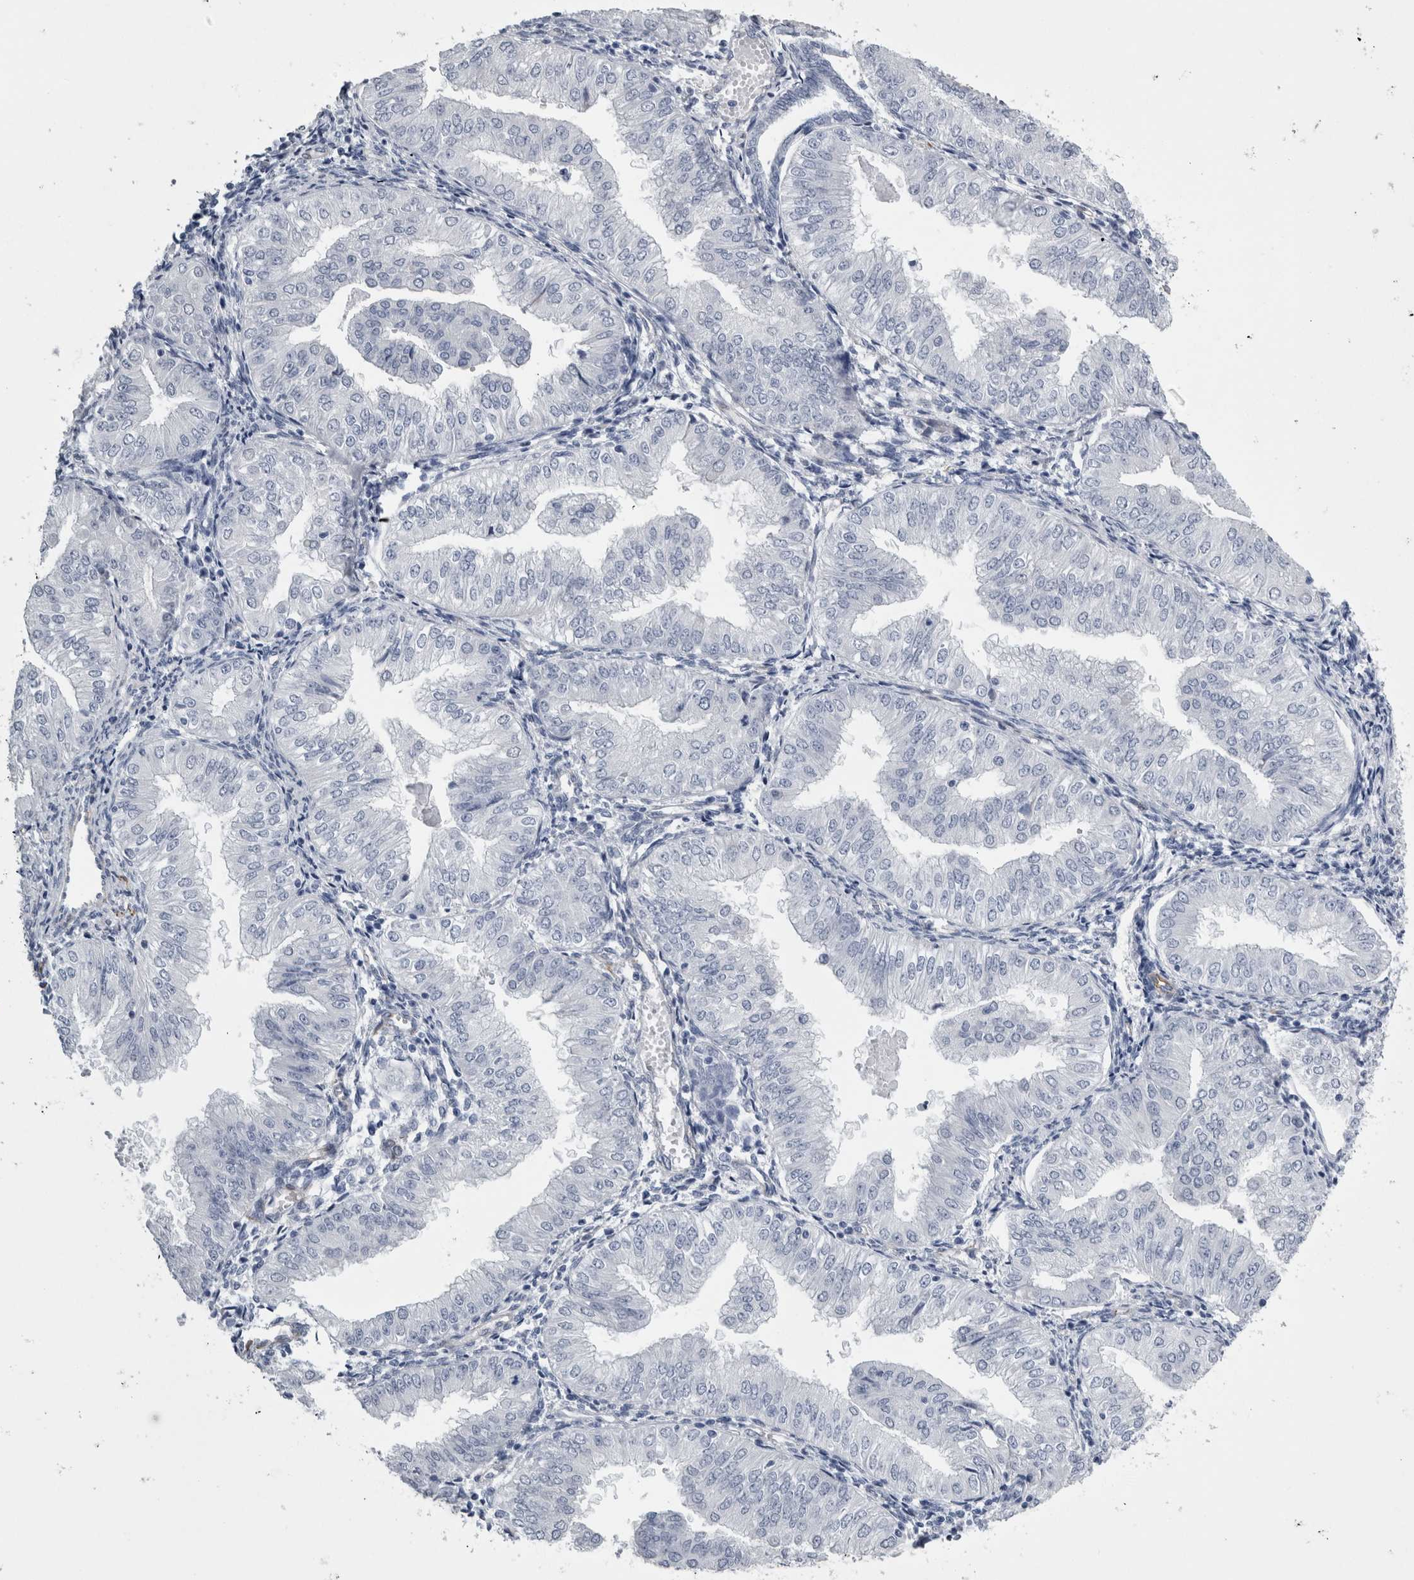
{"staining": {"intensity": "negative", "quantity": "none", "location": "none"}, "tissue": "endometrial cancer", "cell_type": "Tumor cells", "image_type": "cancer", "snomed": [{"axis": "morphology", "description": "Normal tissue, NOS"}, {"axis": "morphology", "description": "Adenocarcinoma, NOS"}, {"axis": "topography", "description": "Endometrium"}], "caption": "A photomicrograph of human adenocarcinoma (endometrial) is negative for staining in tumor cells.", "gene": "VWDE", "patient": {"sex": "female", "age": 53}}